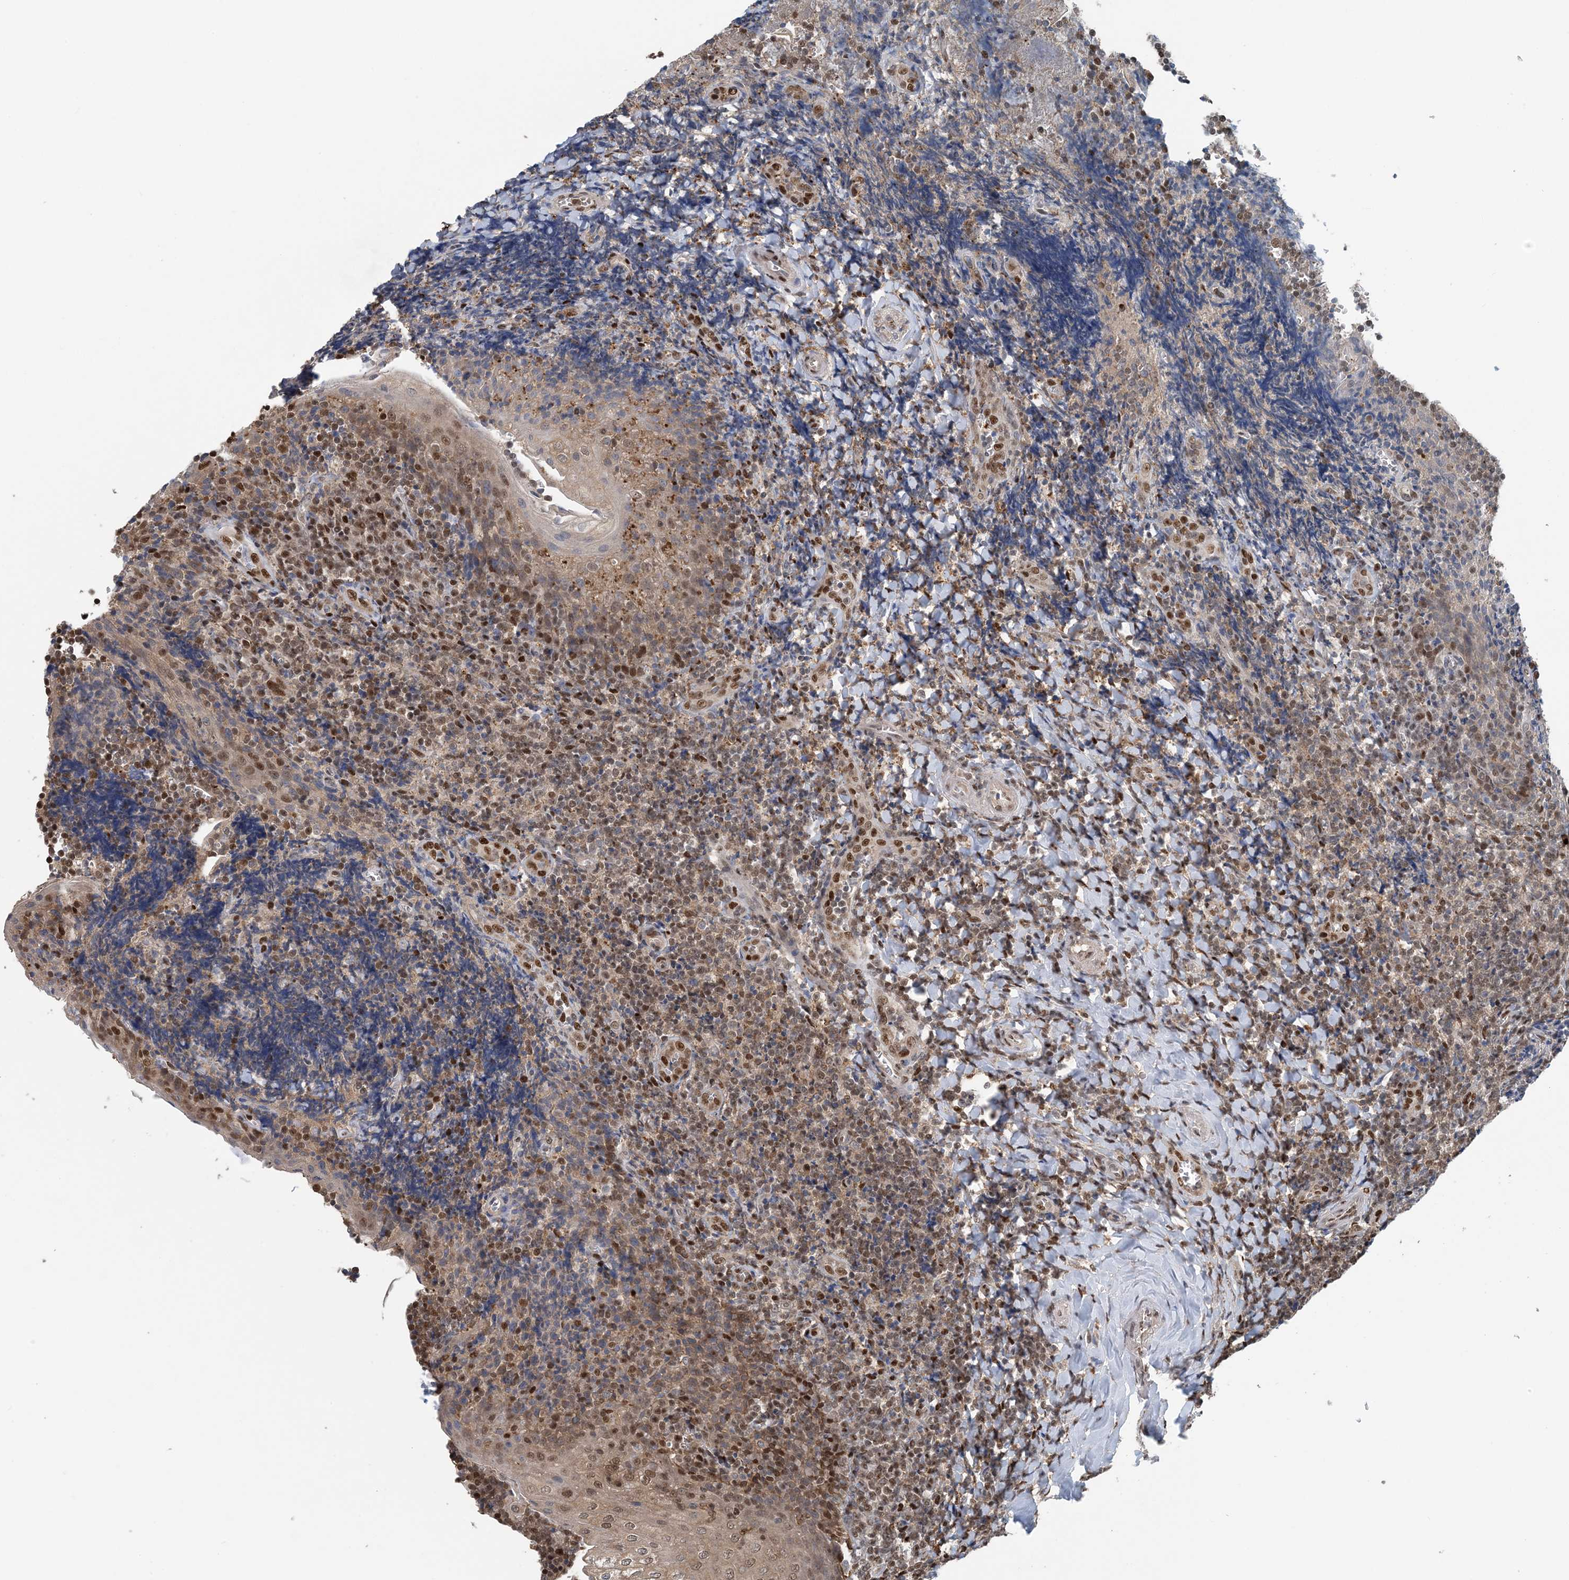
{"staining": {"intensity": "strong", "quantity": "25%-75%", "location": "nuclear"}, "tissue": "tonsil", "cell_type": "Germinal center cells", "image_type": "normal", "snomed": [{"axis": "morphology", "description": "Normal tissue, NOS"}, {"axis": "topography", "description": "Tonsil"}], "caption": "Tonsil stained with immunohistochemistry reveals strong nuclear positivity in approximately 25%-75% of germinal center cells. Using DAB (brown) and hematoxylin (blue) stains, captured at high magnification using brightfield microscopy.", "gene": "HIKESHI", "patient": {"sex": "male", "age": 27}}